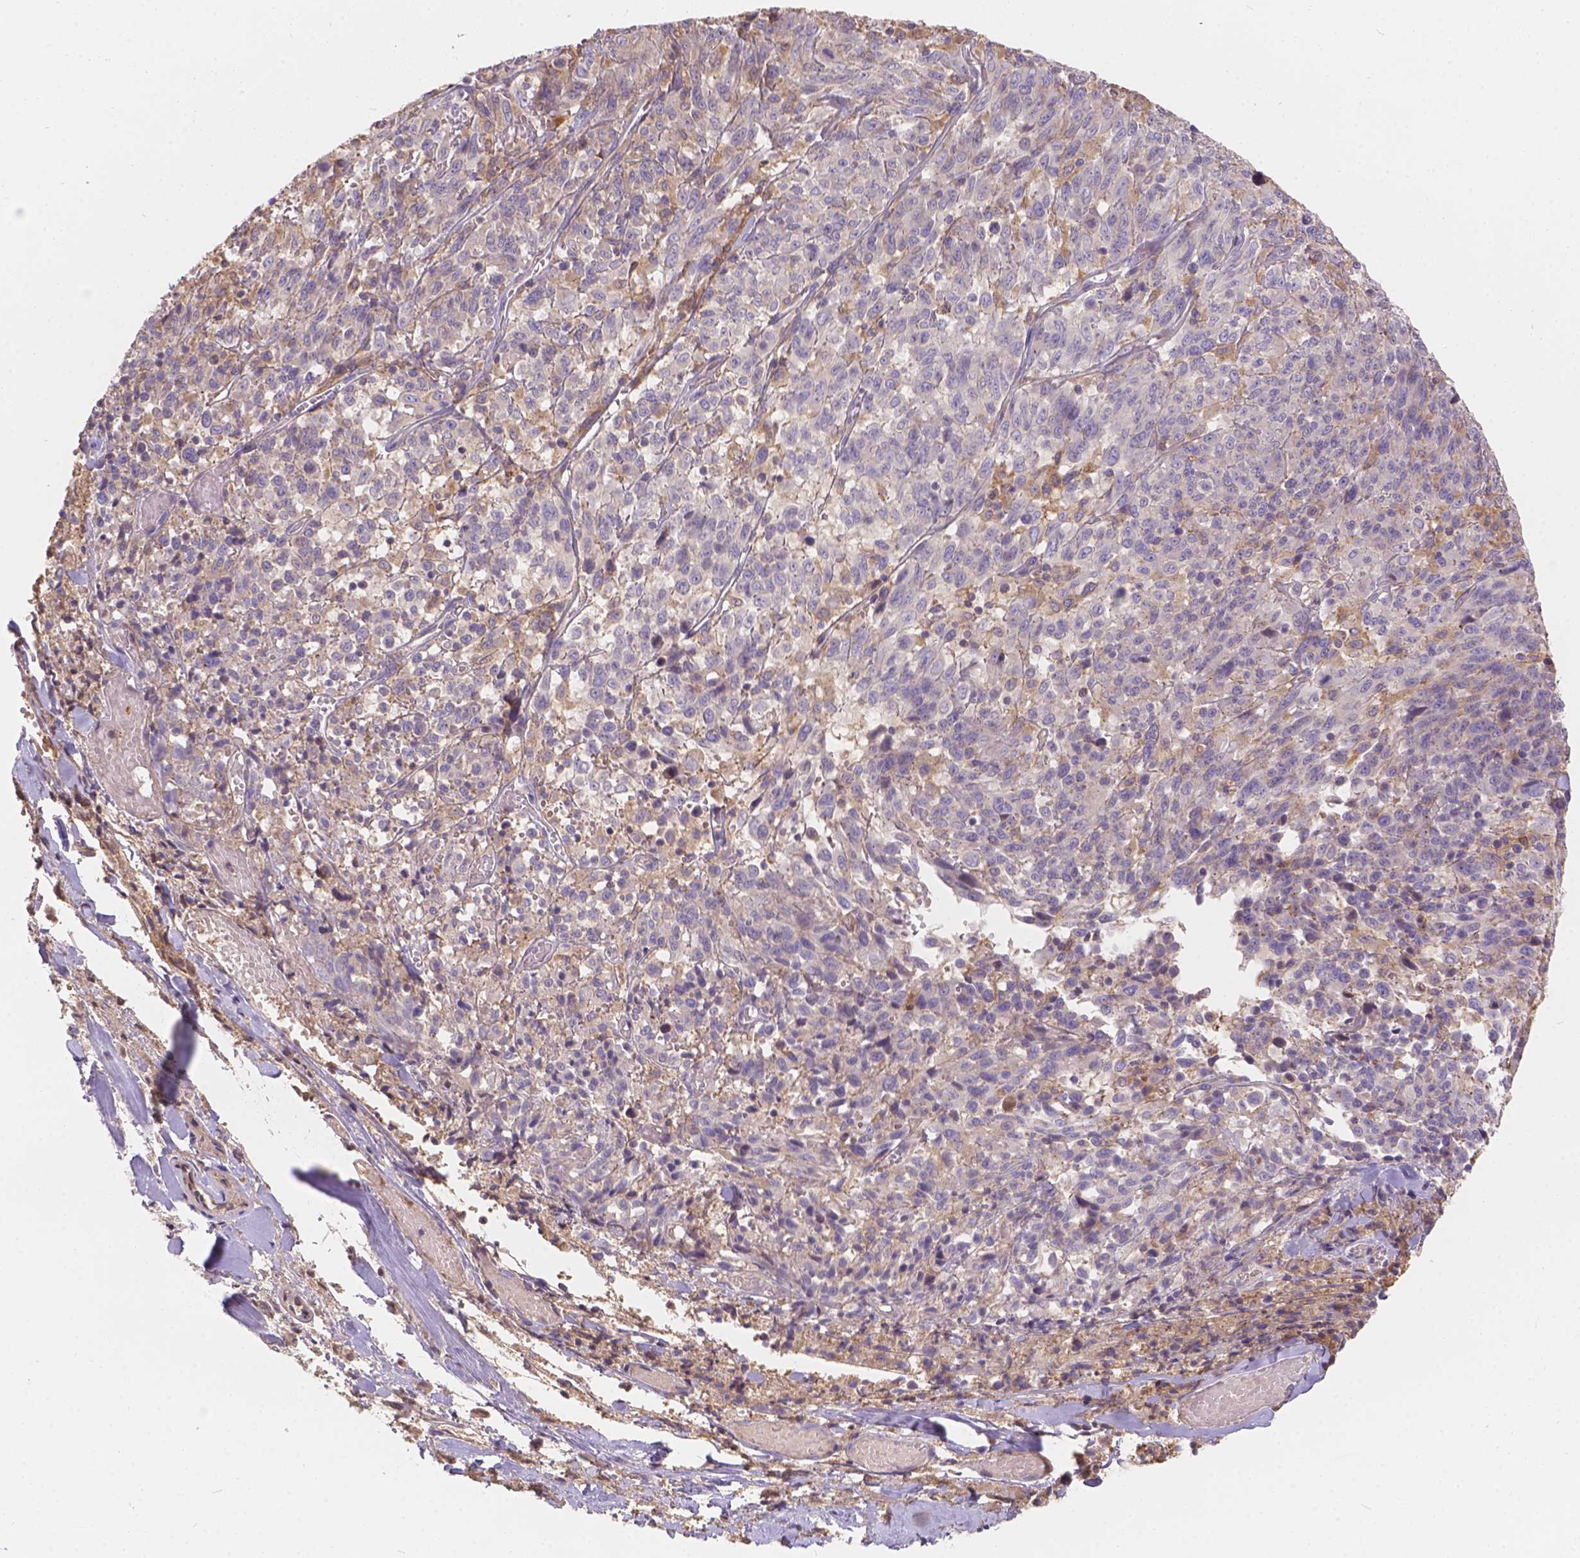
{"staining": {"intensity": "negative", "quantity": "none", "location": "none"}, "tissue": "melanoma", "cell_type": "Tumor cells", "image_type": "cancer", "snomed": [{"axis": "morphology", "description": "Malignant melanoma, NOS"}, {"axis": "topography", "description": "Skin"}], "caption": "Immunohistochemical staining of malignant melanoma demonstrates no significant staining in tumor cells.", "gene": "CDK10", "patient": {"sex": "female", "age": 91}}